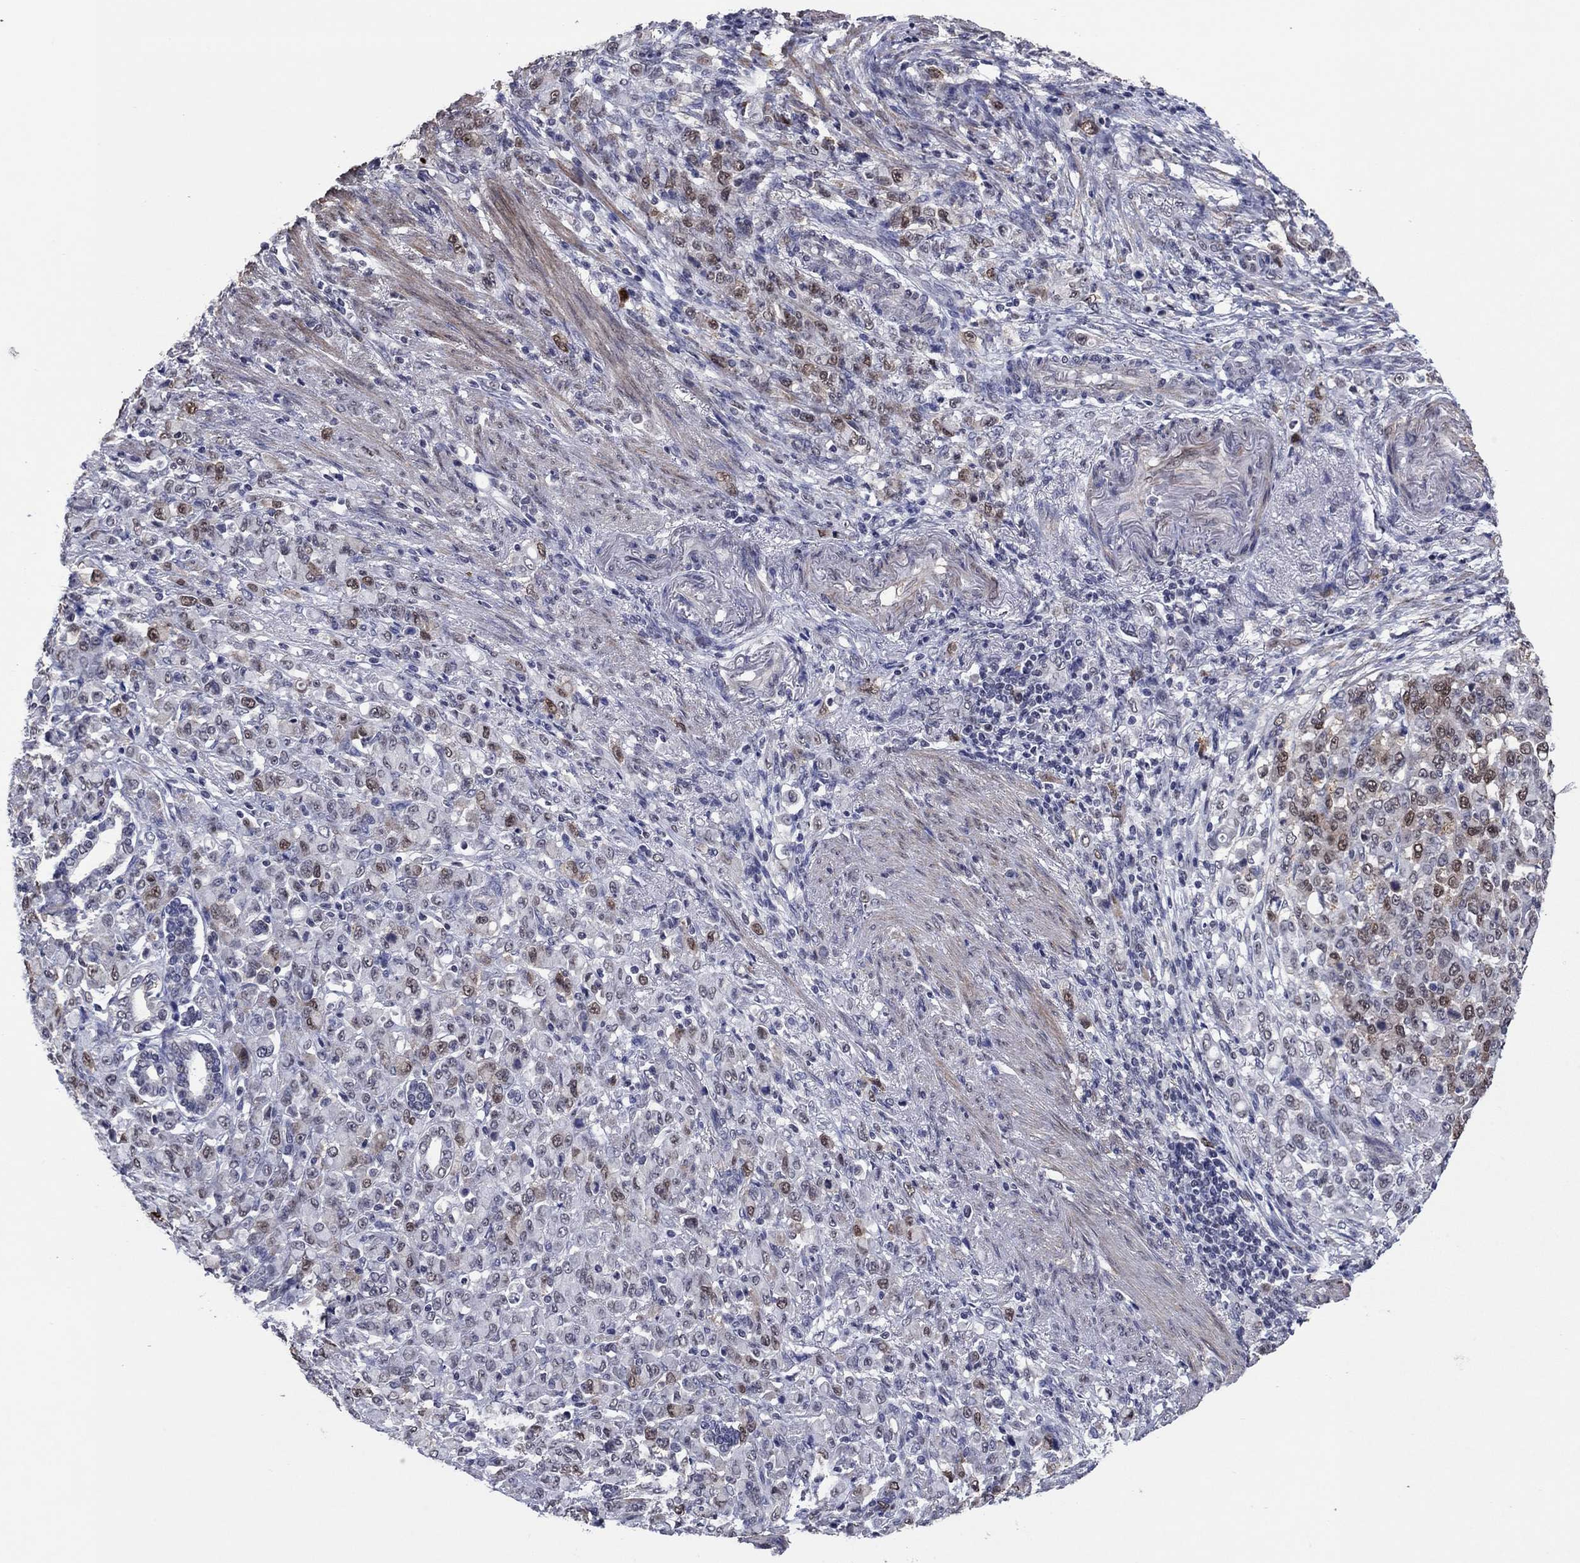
{"staining": {"intensity": "weak", "quantity": "25%-75%", "location": "nuclear"}, "tissue": "stomach cancer", "cell_type": "Tumor cells", "image_type": "cancer", "snomed": [{"axis": "morphology", "description": "Normal tissue, NOS"}, {"axis": "morphology", "description": "Adenocarcinoma, NOS"}, {"axis": "topography", "description": "Stomach"}], "caption": "Protein analysis of stomach cancer tissue reveals weak nuclear expression in approximately 25%-75% of tumor cells. The protein is stained brown, and the nuclei are stained in blue (DAB IHC with brightfield microscopy, high magnification).", "gene": "TYMS", "patient": {"sex": "female", "age": 79}}